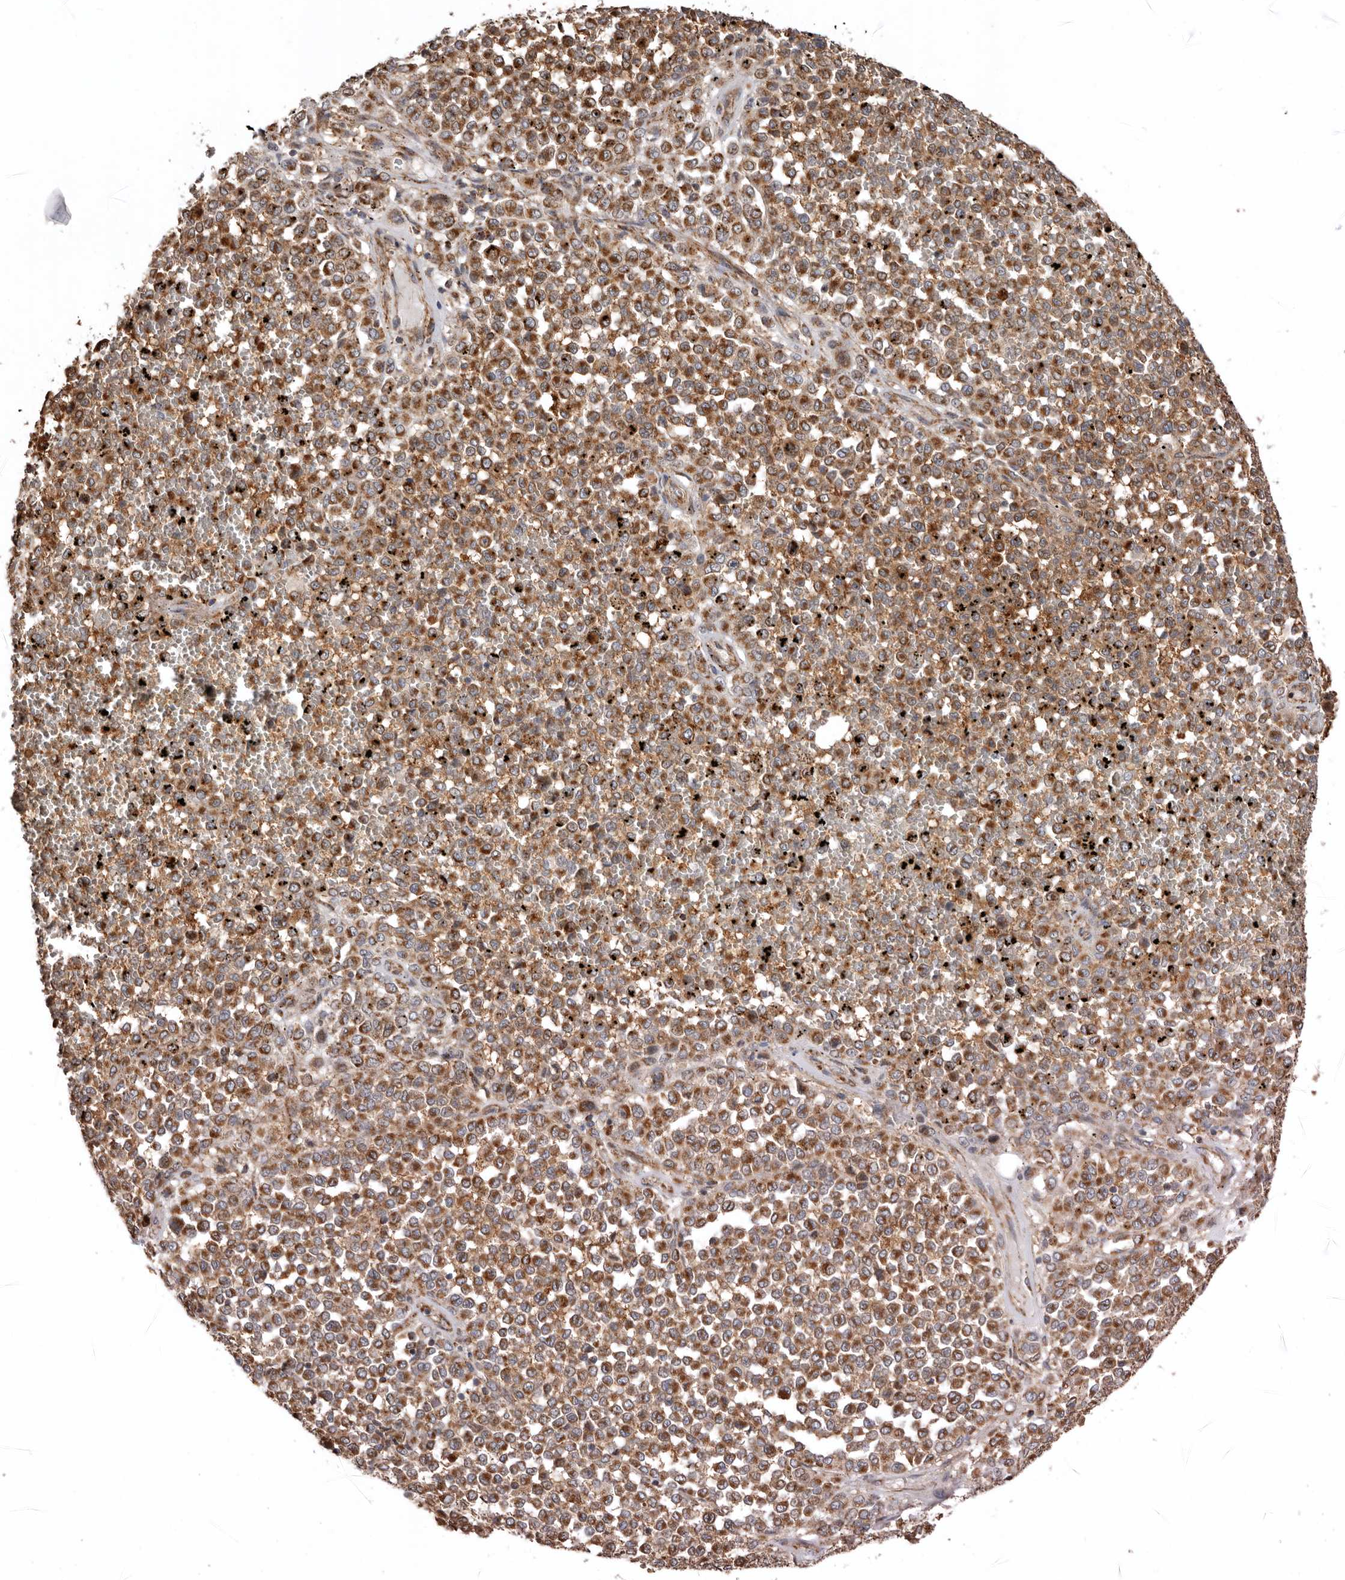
{"staining": {"intensity": "moderate", "quantity": ">75%", "location": "cytoplasmic/membranous"}, "tissue": "melanoma", "cell_type": "Tumor cells", "image_type": "cancer", "snomed": [{"axis": "morphology", "description": "Malignant melanoma, Metastatic site"}, {"axis": "topography", "description": "Pancreas"}], "caption": "Immunohistochemistry (IHC) (DAB) staining of melanoma shows moderate cytoplasmic/membranous protein staining in about >75% of tumor cells.", "gene": "PROKR1", "patient": {"sex": "female", "age": 30}}